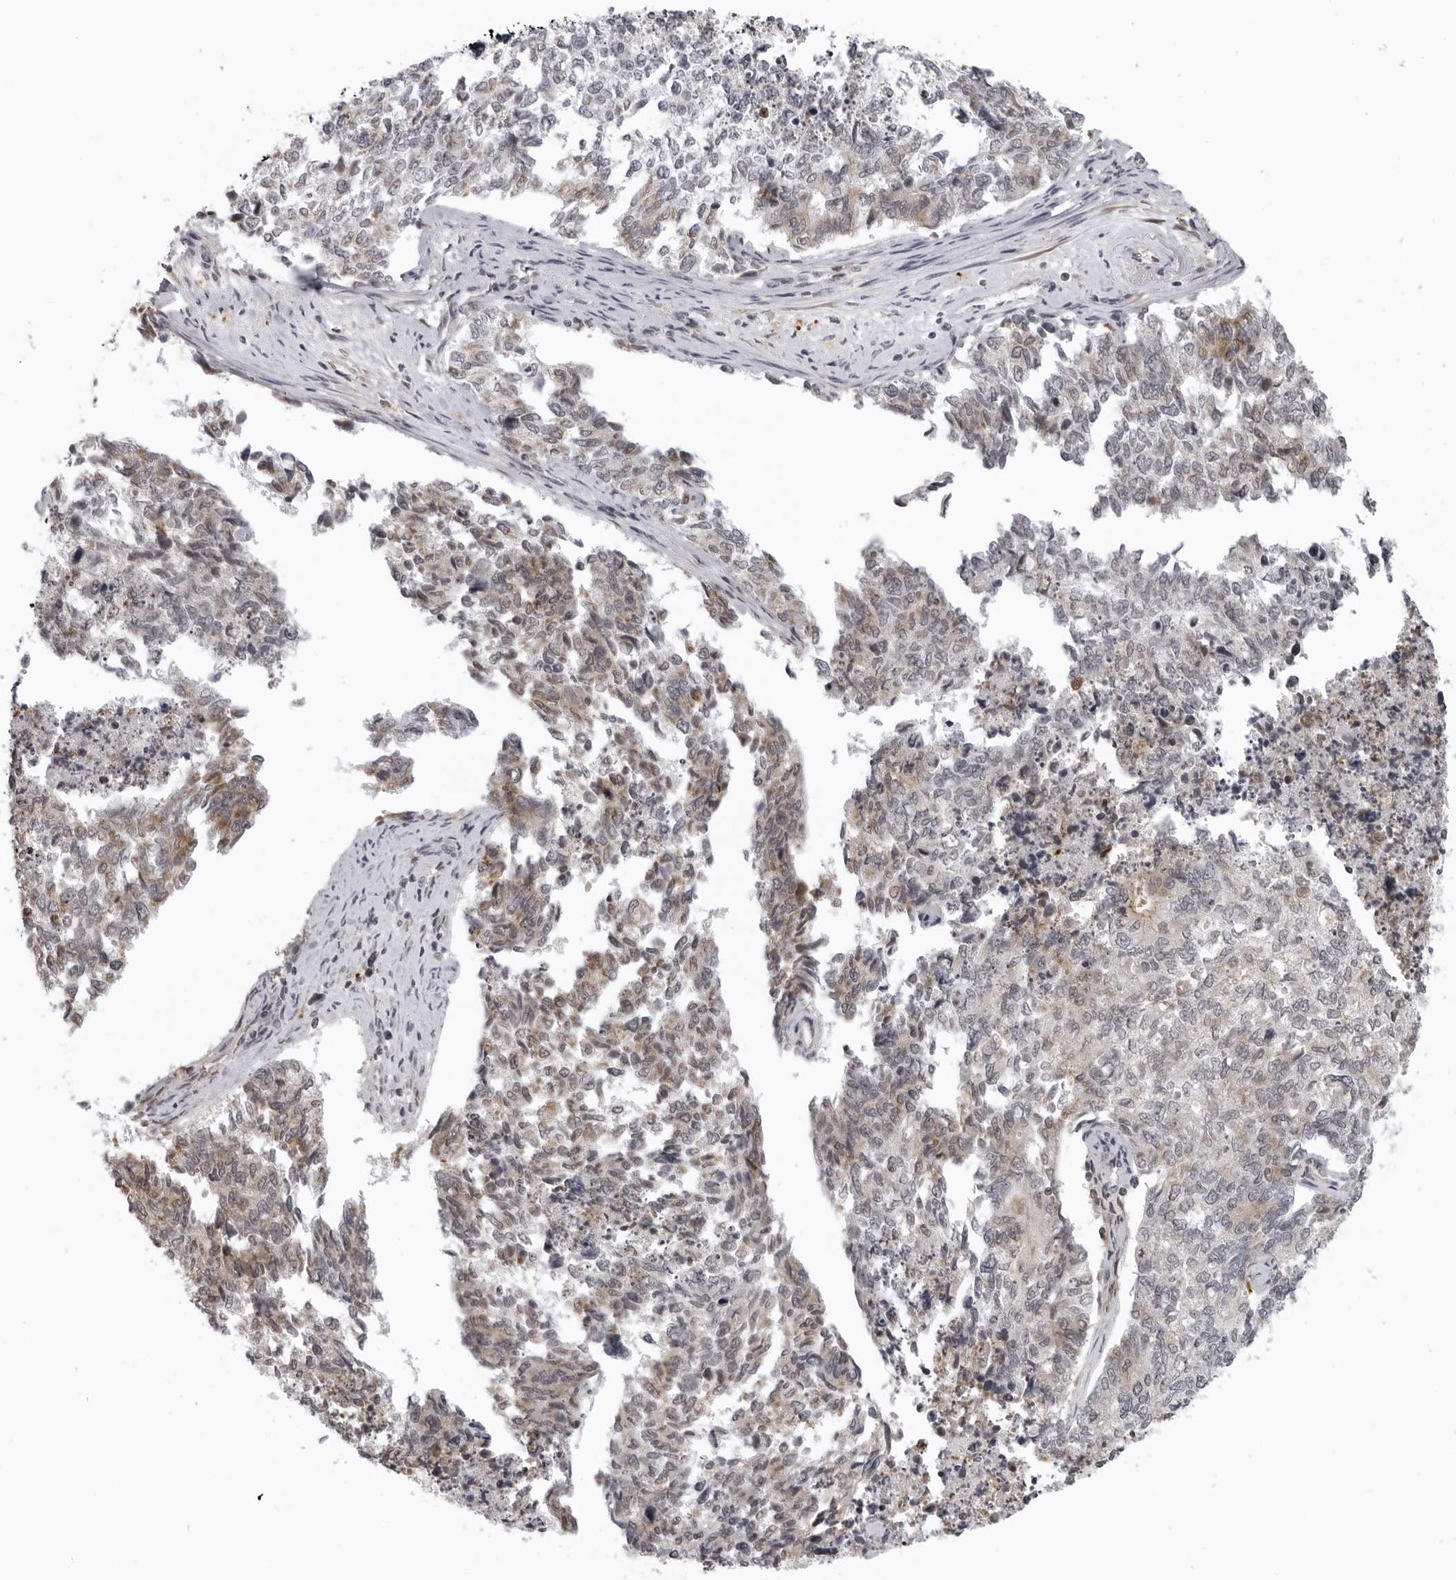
{"staining": {"intensity": "weak", "quantity": "<25%", "location": "cytoplasmic/membranous"}, "tissue": "cervical cancer", "cell_type": "Tumor cells", "image_type": "cancer", "snomed": [{"axis": "morphology", "description": "Squamous cell carcinoma, NOS"}, {"axis": "topography", "description": "Cervix"}], "caption": "IHC photomicrograph of human cervical cancer (squamous cell carcinoma) stained for a protein (brown), which reveals no expression in tumor cells. (Brightfield microscopy of DAB immunohistochemistry at high magnification).", "gene": "MRPS15", "patient": {"sex": "female", "age": 63}}